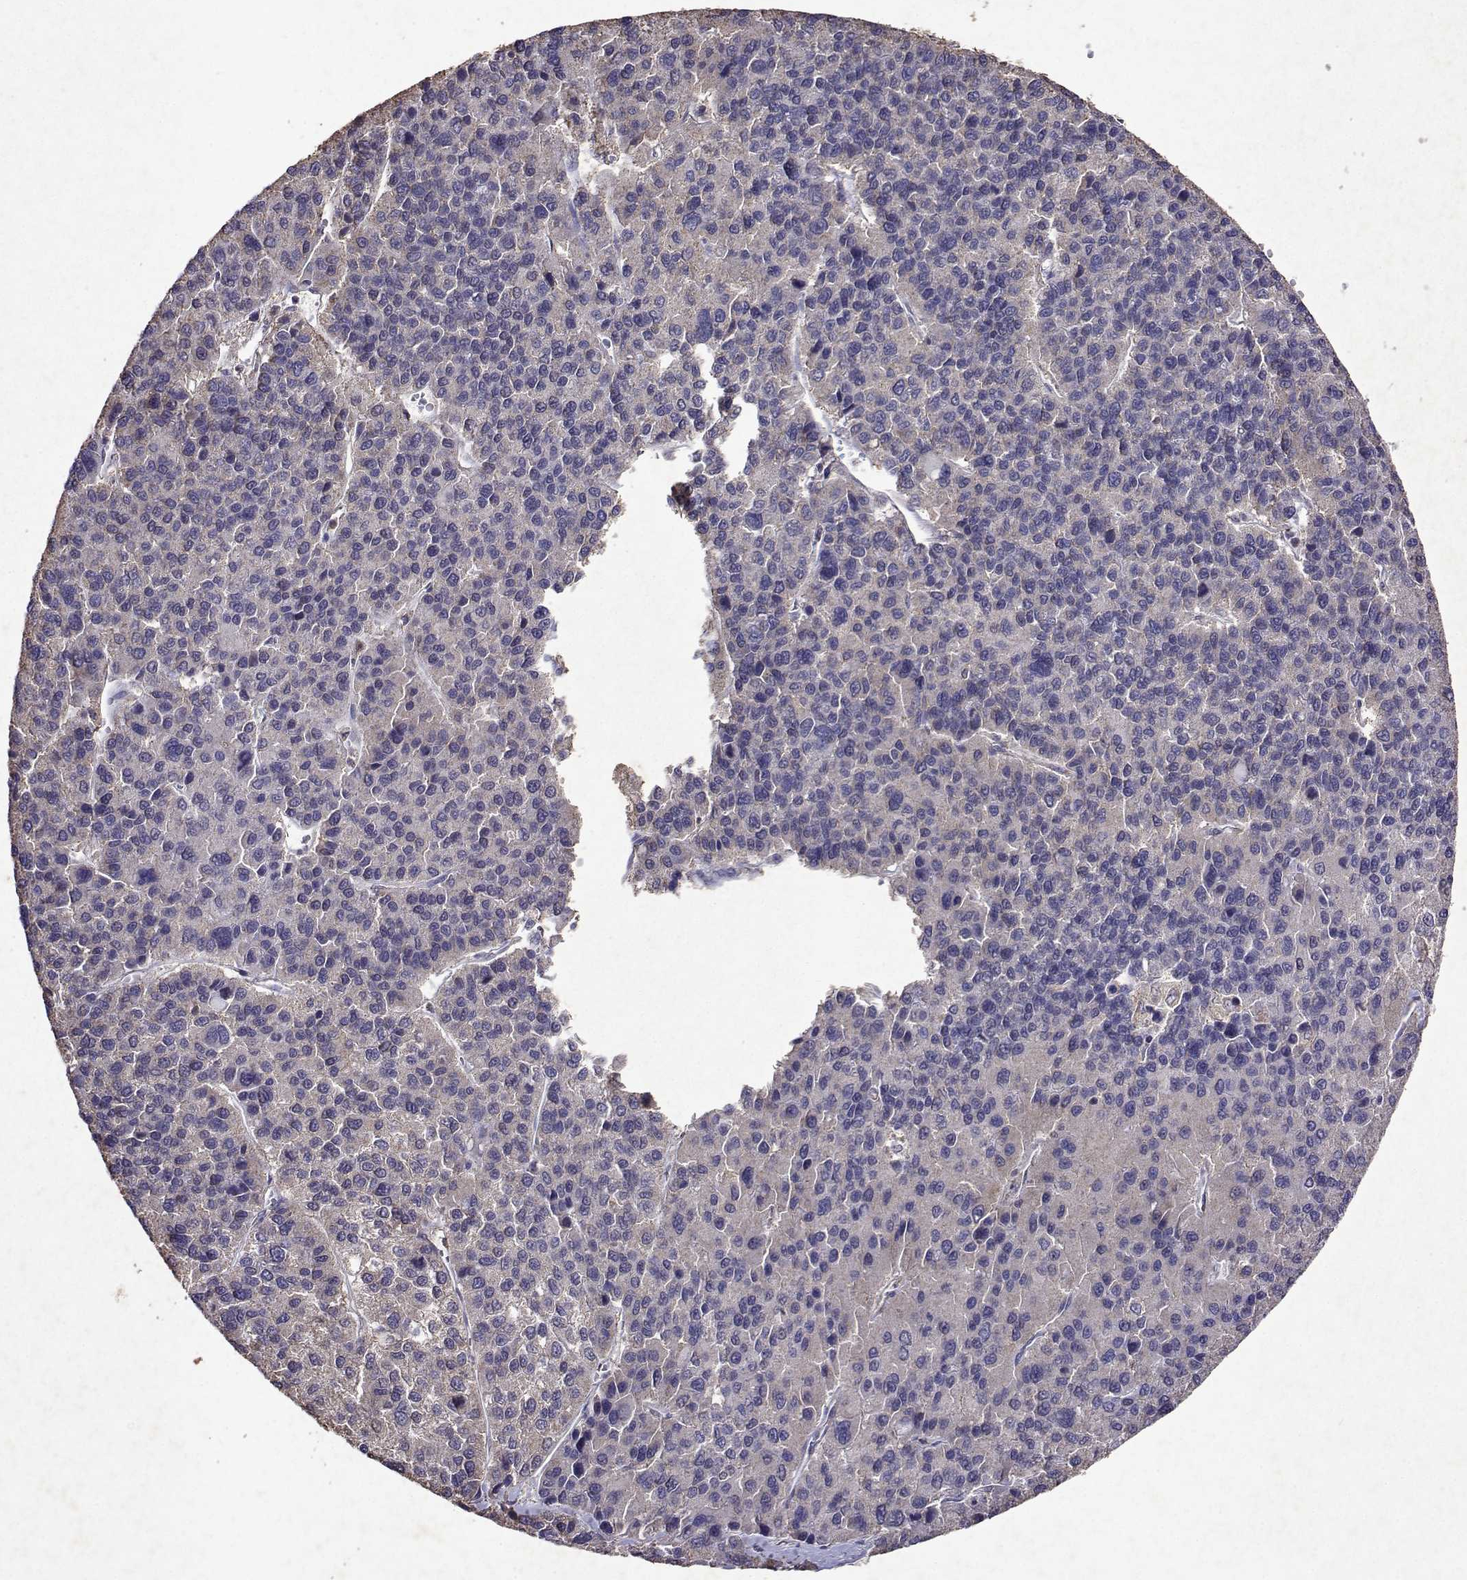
{"staining": {"intensity": "weak", "quantity": "25%-75%", "location": "cytoplasmic/membranous"}, "tissue": "liver cancer", "cell_type": "Tumor cells", "image_type": "cancer", "snomed": [{"axis": "morphology", "description": "Carcinoma, Hepatocellular, NOS"}, {"axis": "topography", "description": "Liver"}], "caption": "The photomicrograph demonstrates a brown stain indicating the presence of a protein in the cytoplasmic/membranous of tumor cells in liver hepatocellular carcinoma.", "gene": "TARBP2", "patient": {"sex": "female", "age": 41}}